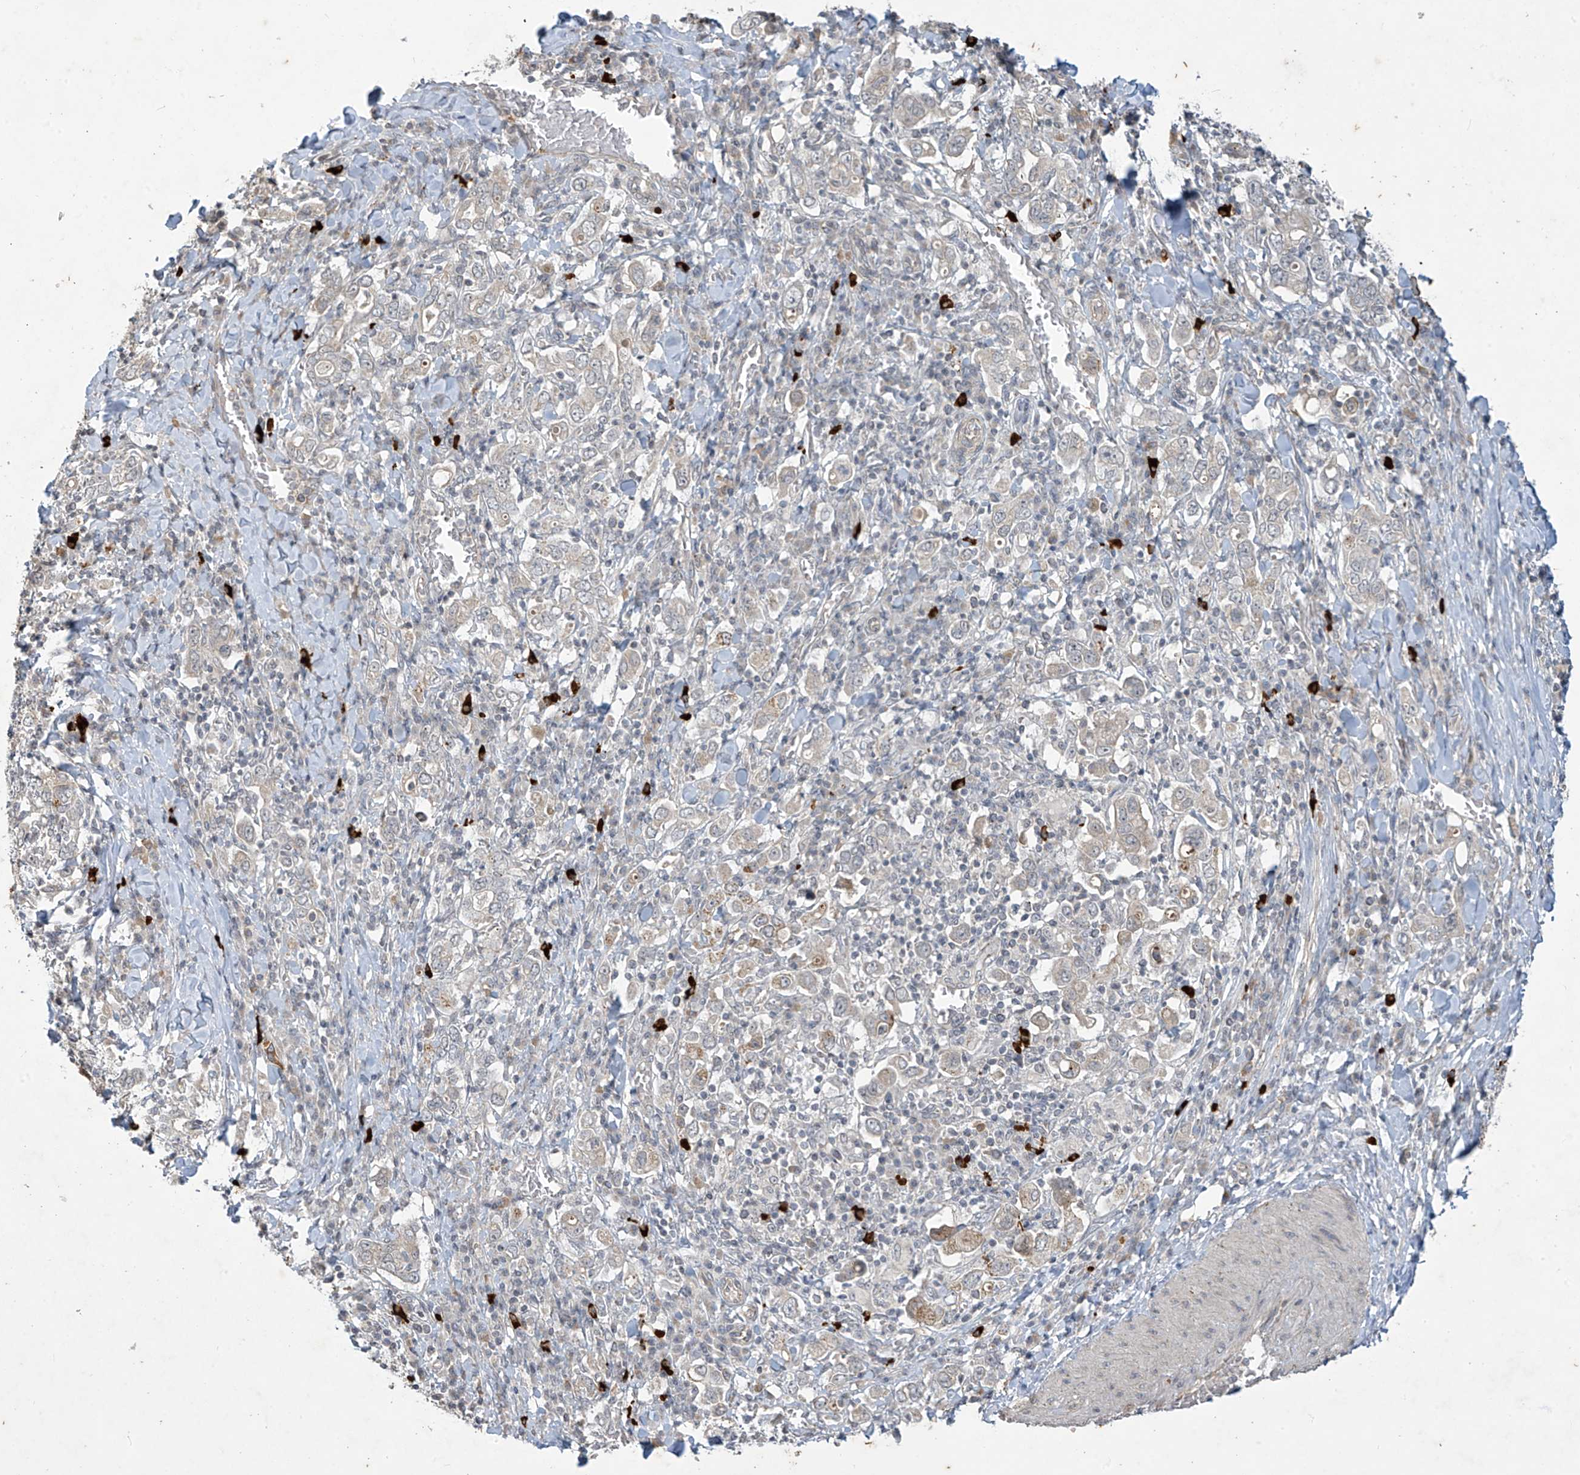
{"staining": {"intensity": "negative", "quantity": "none", "location": "none"}, "tissue": "stomach cancer", "cell_type": "Tumor cells", "image_type": "cancer", "snomed": [{"axis": "morphology", "description": "Adenocarcinoma, NOS"}, {"axis": "topography", "description": "Stomach, upper"}], "caption": "Tumor cells are negative for protein expression in human stomach cancer (adenocarcinoma).", "gene": "DGKQ", "patient": {"sex": "male", "age": 62}}